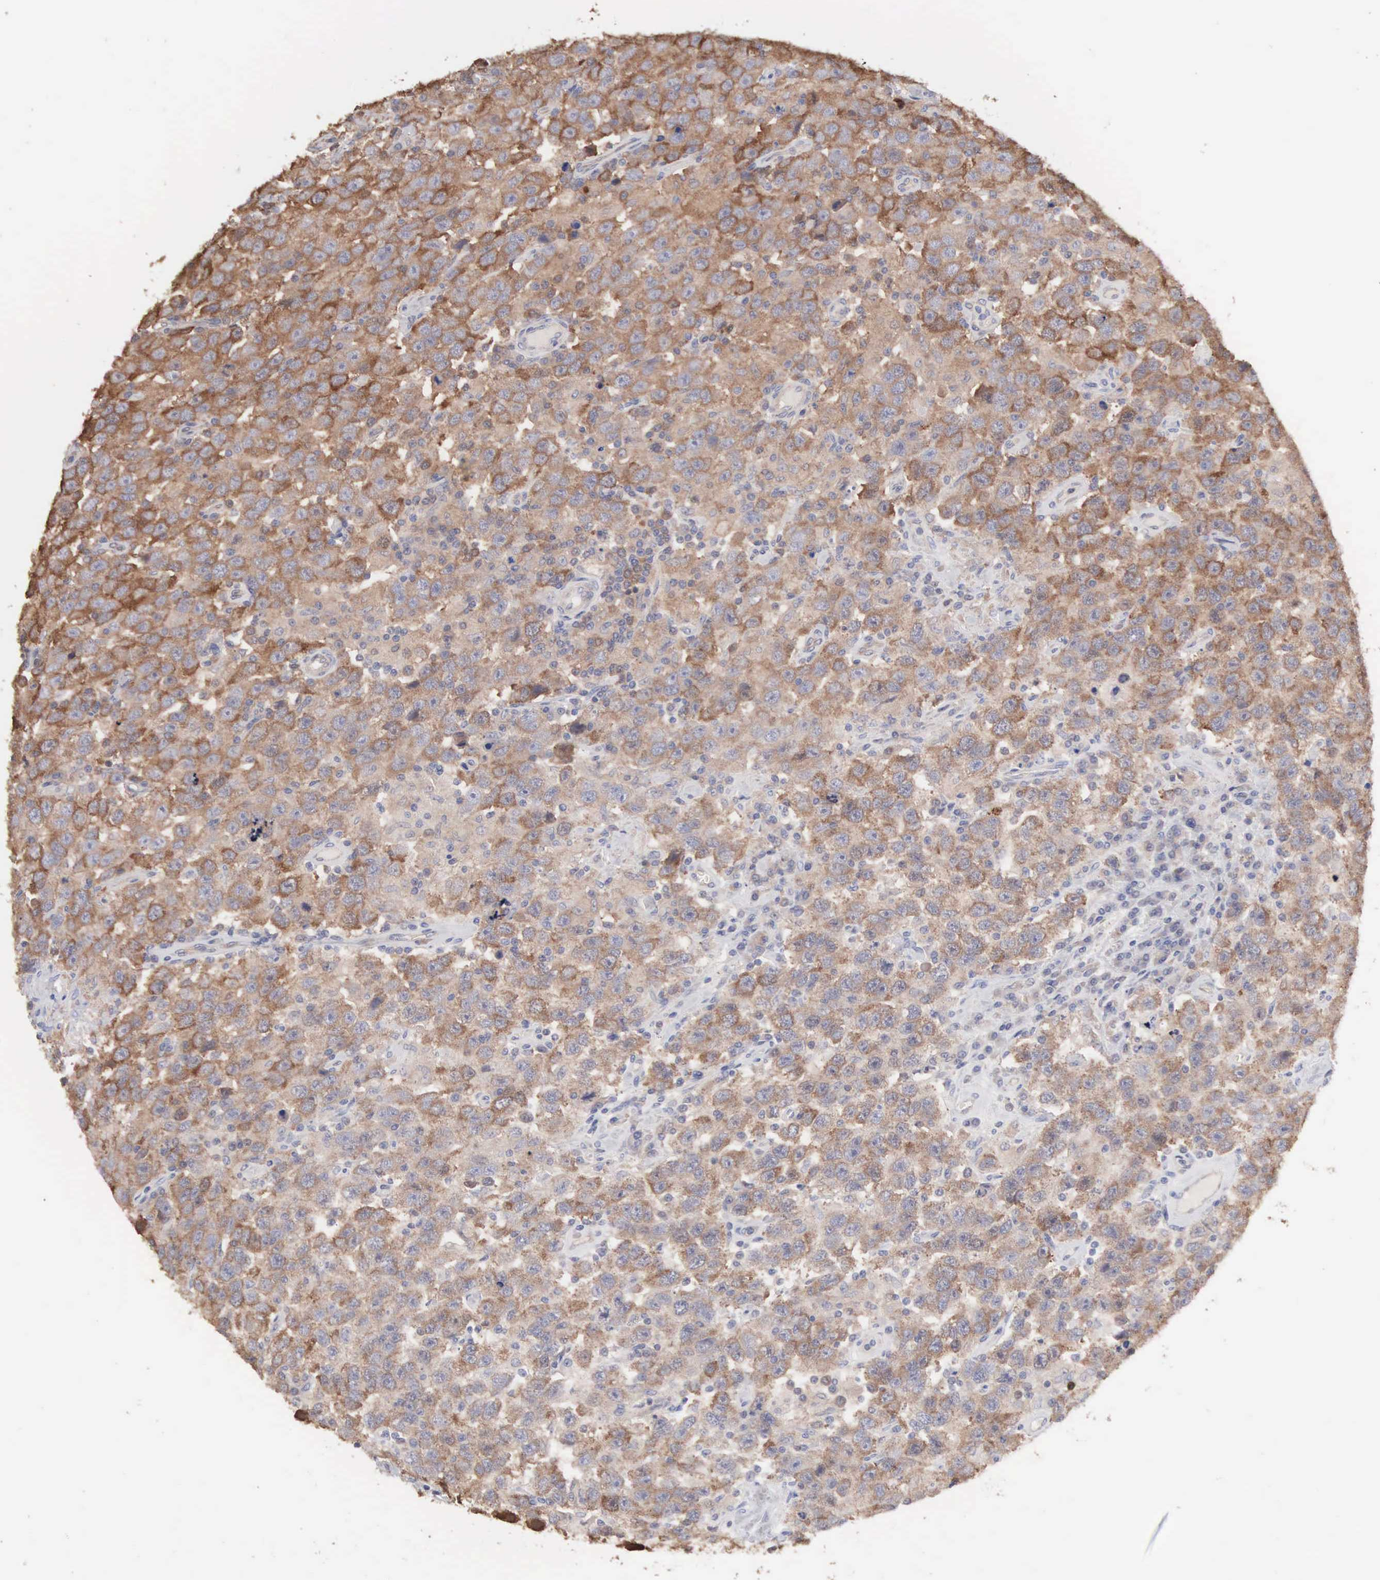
{"staining": {"intensity": "moderate", "quantity": ">75%", "location": "cytoplasmic/membranous"}, "tissue": "testis cancer", "cell_type": "Tumor cells", "image_type": "cancer", "snomed": [{"axis": "morphology", "description": "Seminoma, NOS"}, {"axis": "topography", "description": "Testis"}], "caption": "Testis seminoma stained for a protein shows moderate cytoplasmic/membranous positivity in tumor cells. (DAB (3,3'-diaminobenzidine) IHC with brightfield microscopy, high magnification).", "gene": "MTHFD1", "patient": {"sex": "male", "age": 41}}